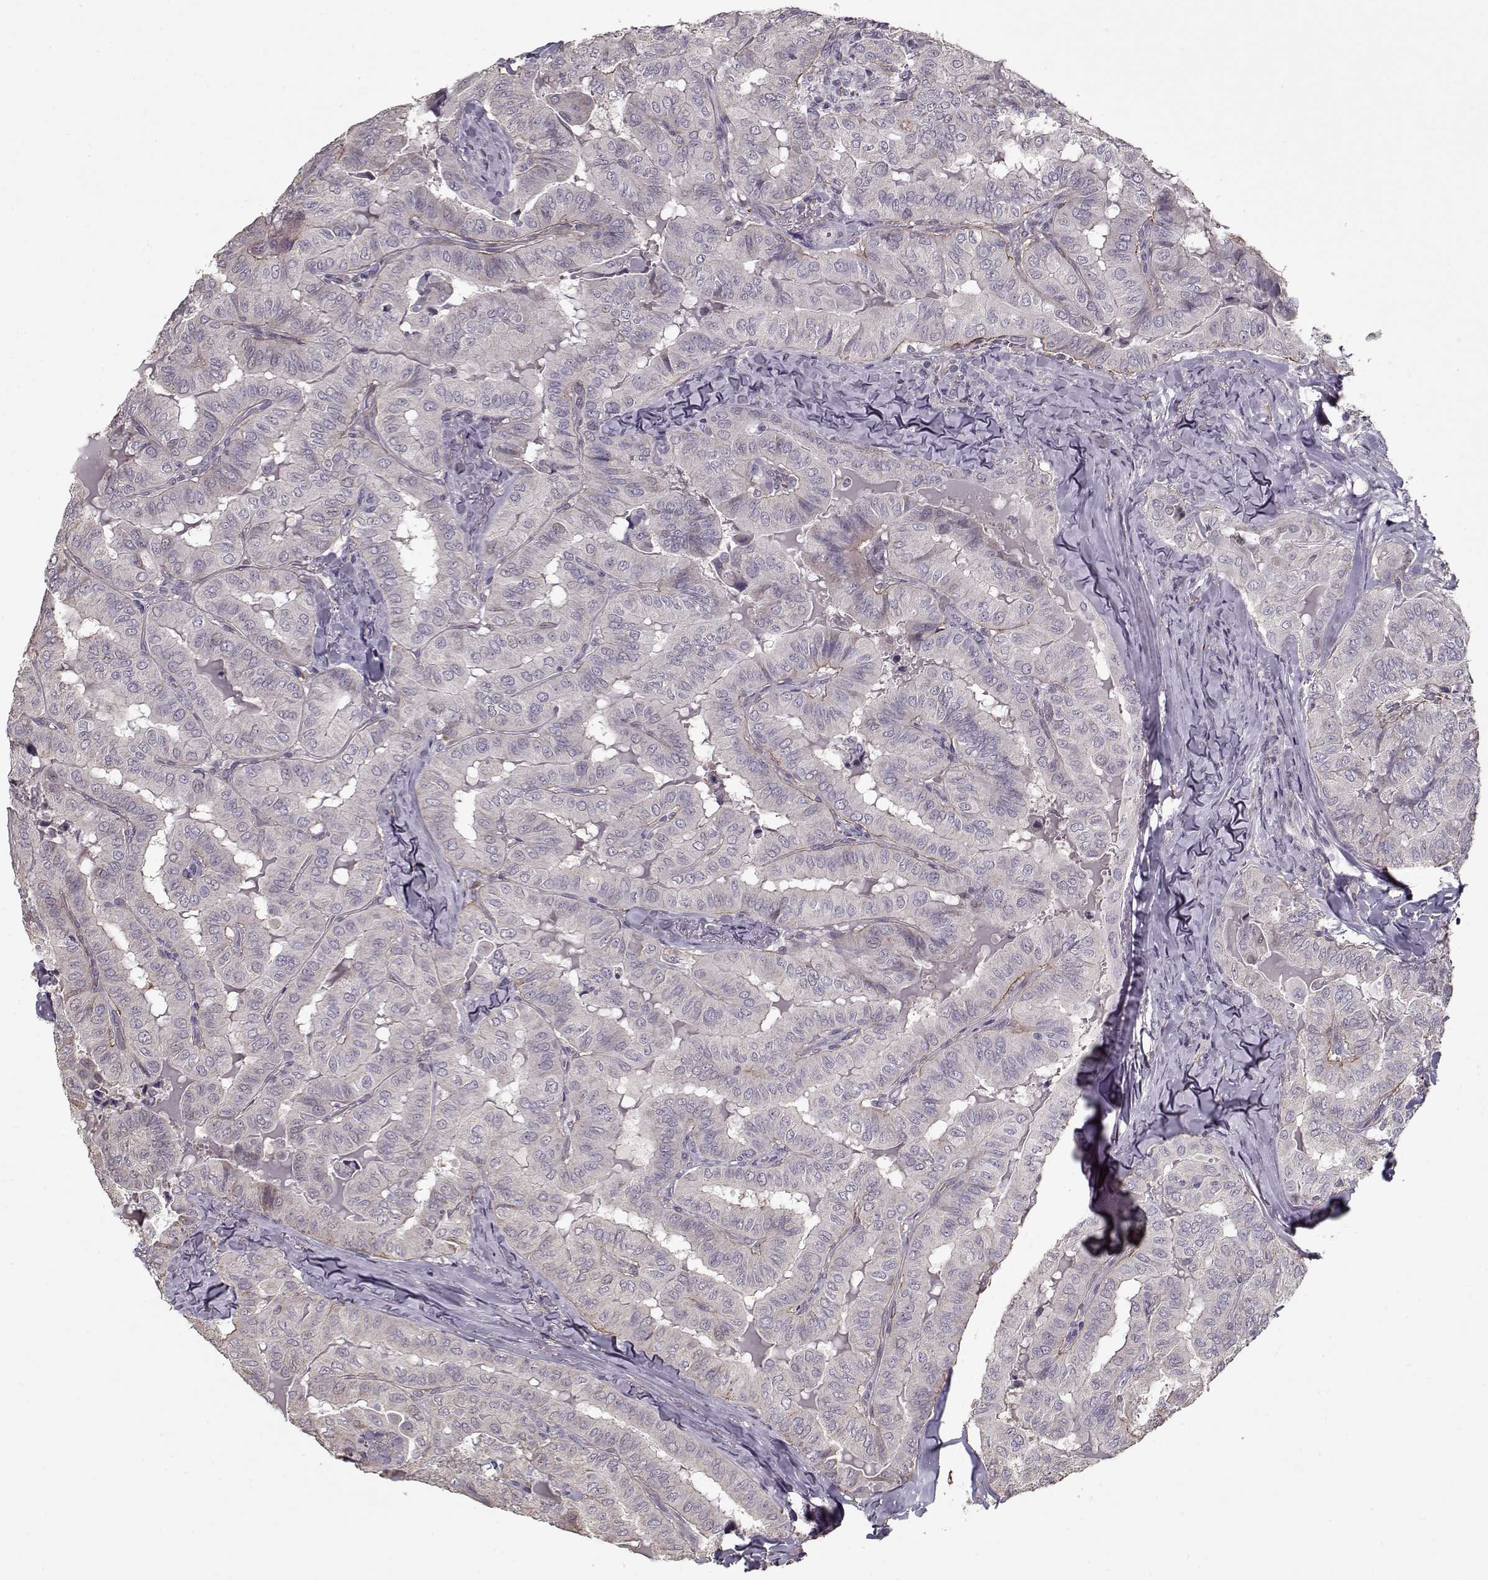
{"staining": {"intensity": "negative", "quantity": "none", "location": "none"}, "tissue": "thyroid cancer", "cell_type": "Tumor cells", "image_type": "cancer", "snomed": [{"axis": "morphology", "description": "Papillary adenocarcinoma, NOS"}, {"axis": "topography", "description": "Thyroid gland"}], "caption": "Immunohistochemistry (IHC) of human thyroid cancer shows no positivity in tumor cells.", "gene": "LAMA2", "patient": {"sex": "female", "age": 68}}